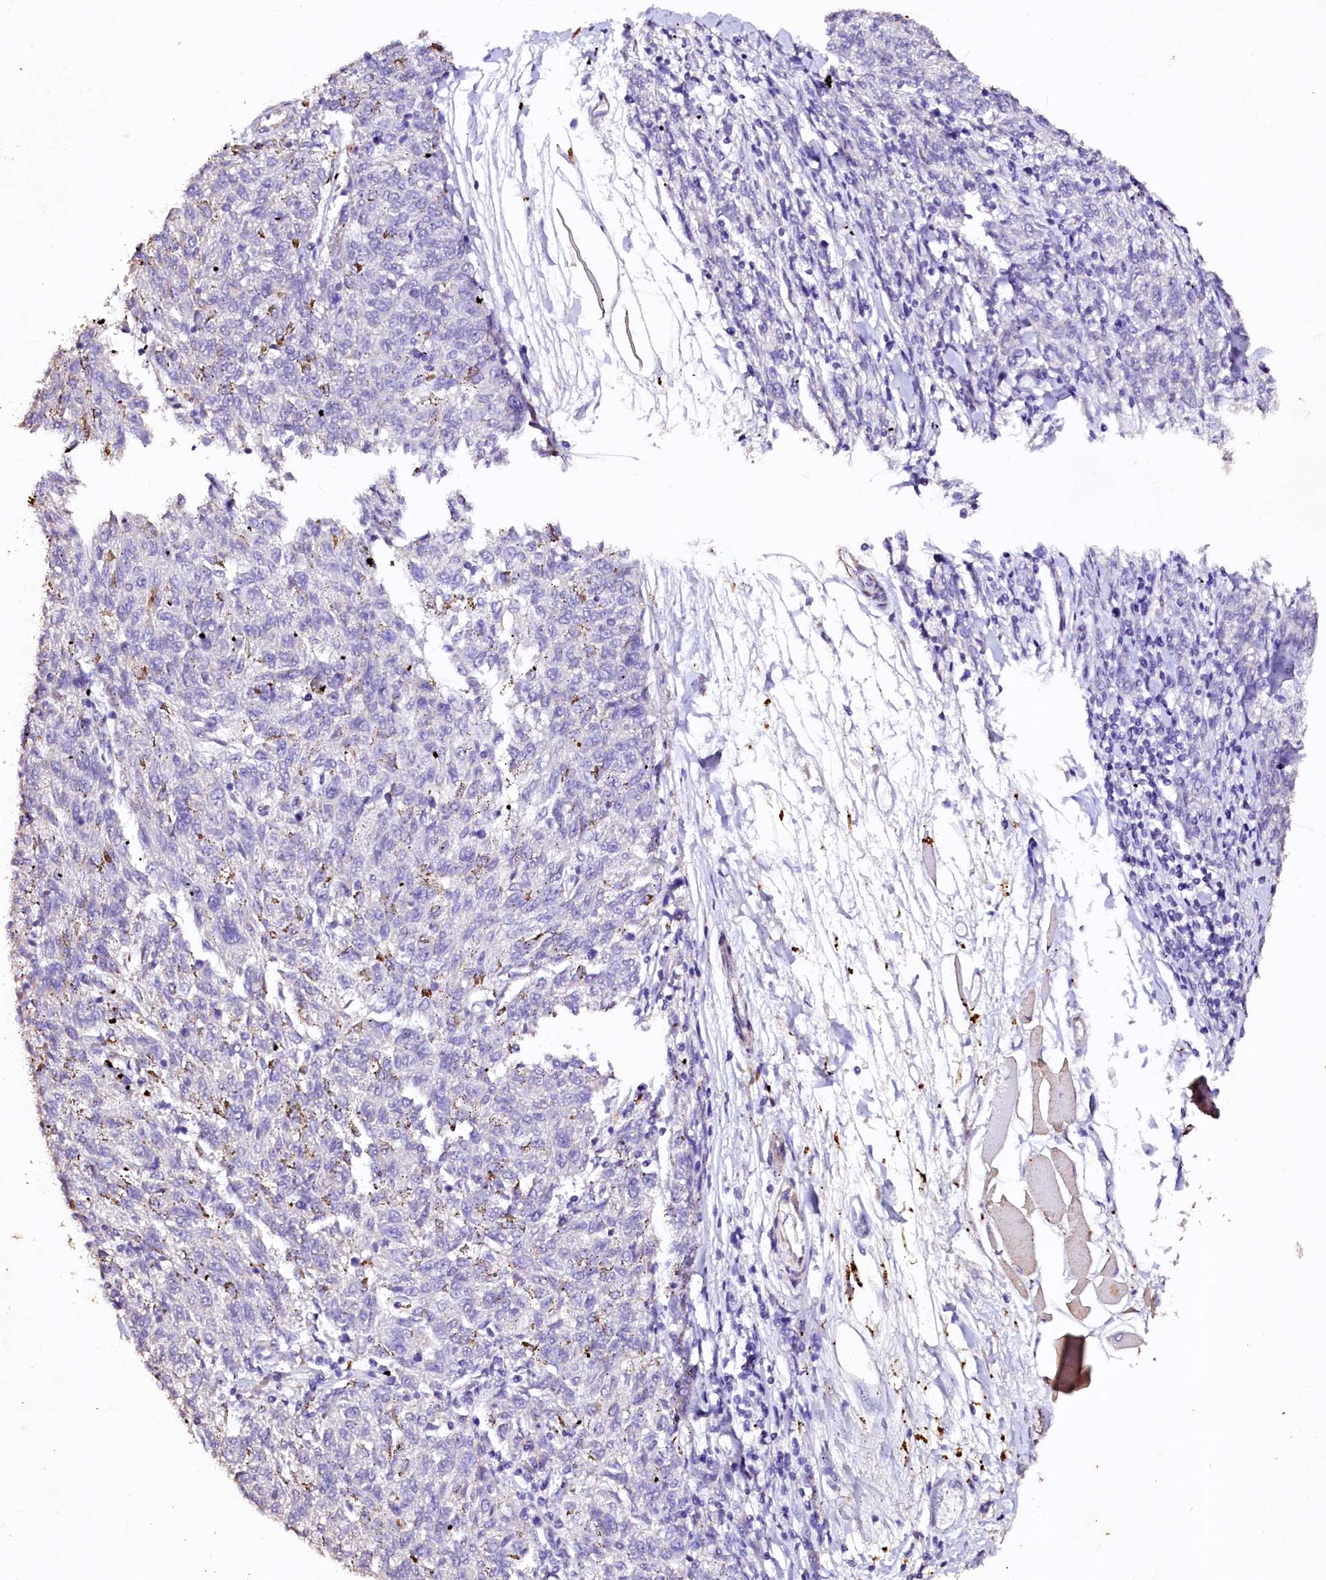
{"staining": {"intensity": "negative", "quantity": "none", "location": "none"}, "tissue": "melanoma", "cell_type": "Tumor cells", "image_type": "cancer", "snomed": [{"axis": "morphology", "description": "Malignant melanoma, NOS"}, {"axis": "topography", "description": "Skin"}], "caption": "Immunohistochemistry (IHC) histopathology image of human melanoma stained for a protein (brown), which displays no staining in tumor cells. The staining is performed using DAB brown chromogen with nuclei counter-stained in using hematoxylin.", "gene": "VPS36", "patient": {"sex": "female", "age": 72}}